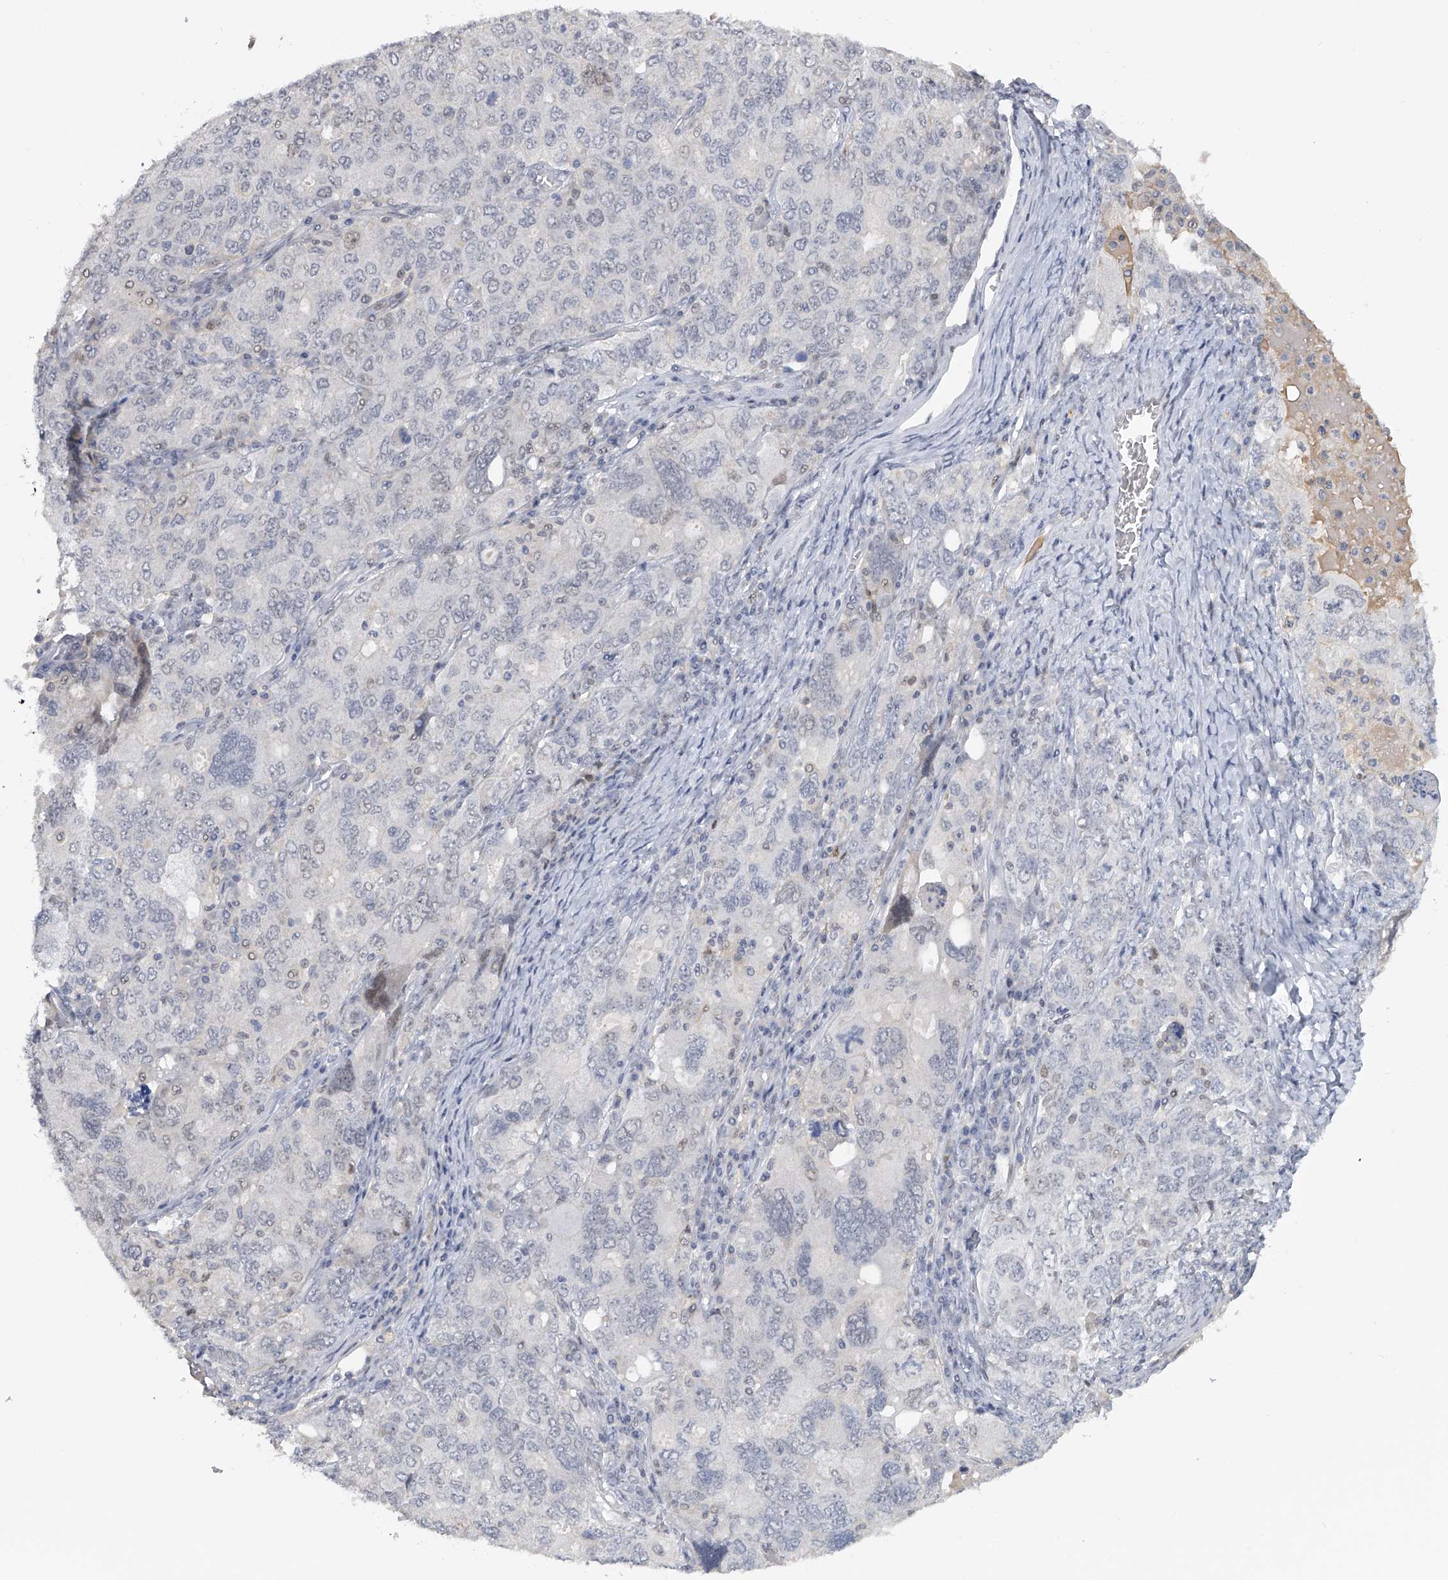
{"staining": {"intensity": "negative", "quantity": "none", "location": "none"}, "tissue": "ovarian cancer", "cell_type": "Tumor cells", "image_type": "cancer", "snomed": [{"axis": "morphology", "description": "Carcinoma, endometroid"}, {"axis": "topography", "description": "Ovary"}], "caption": "This photomicrograph is of ovarian cancer (endometroid carcinoma) stained with immunohistochemistry (IHC) to label a protein in brown with the nuclei are counter-stained blue. There is no positivity in tumor cells.", "gene": "DDX43", "patient": {"sex": "female", "age": 62}}